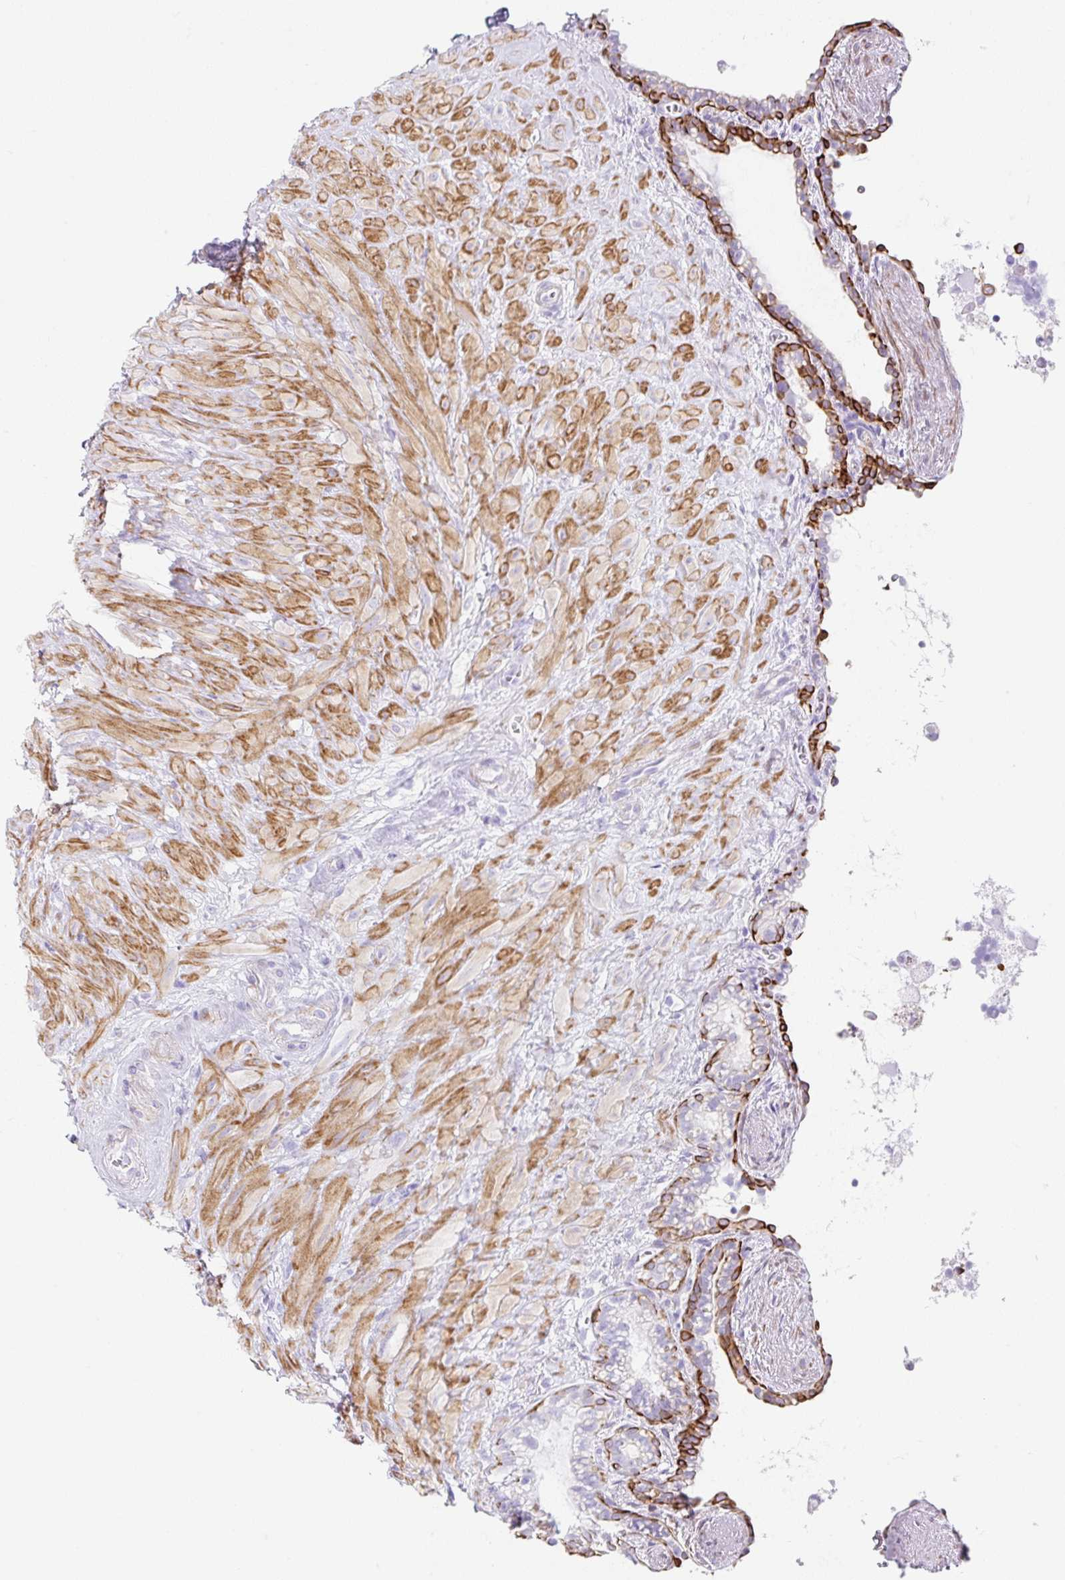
{"staining": {"intensity": "strong", "quantity": "25%-75%", "location": "cytoplasmic/membranous"}, "tissue": "seminal vesicle", "cell_type": "Glandular cells", "image_type": "normal", "snomed": [{"axis": "morphology", "description": "Normal tissue, NOS"}, {"axis": "topography", "description": "Seminal veicle"}], "caption": "Protein staining of normal seminal vesicle shows strong cytoplasmic/membranous expression in about 25%-75% of glandular cells. Using DAB (brown) and hematoxylin (blue) stains, captured at high magnification using brightfield microscopy.", "gene": "CLDND2", "patient": {"sex": "male", "age": 76}}